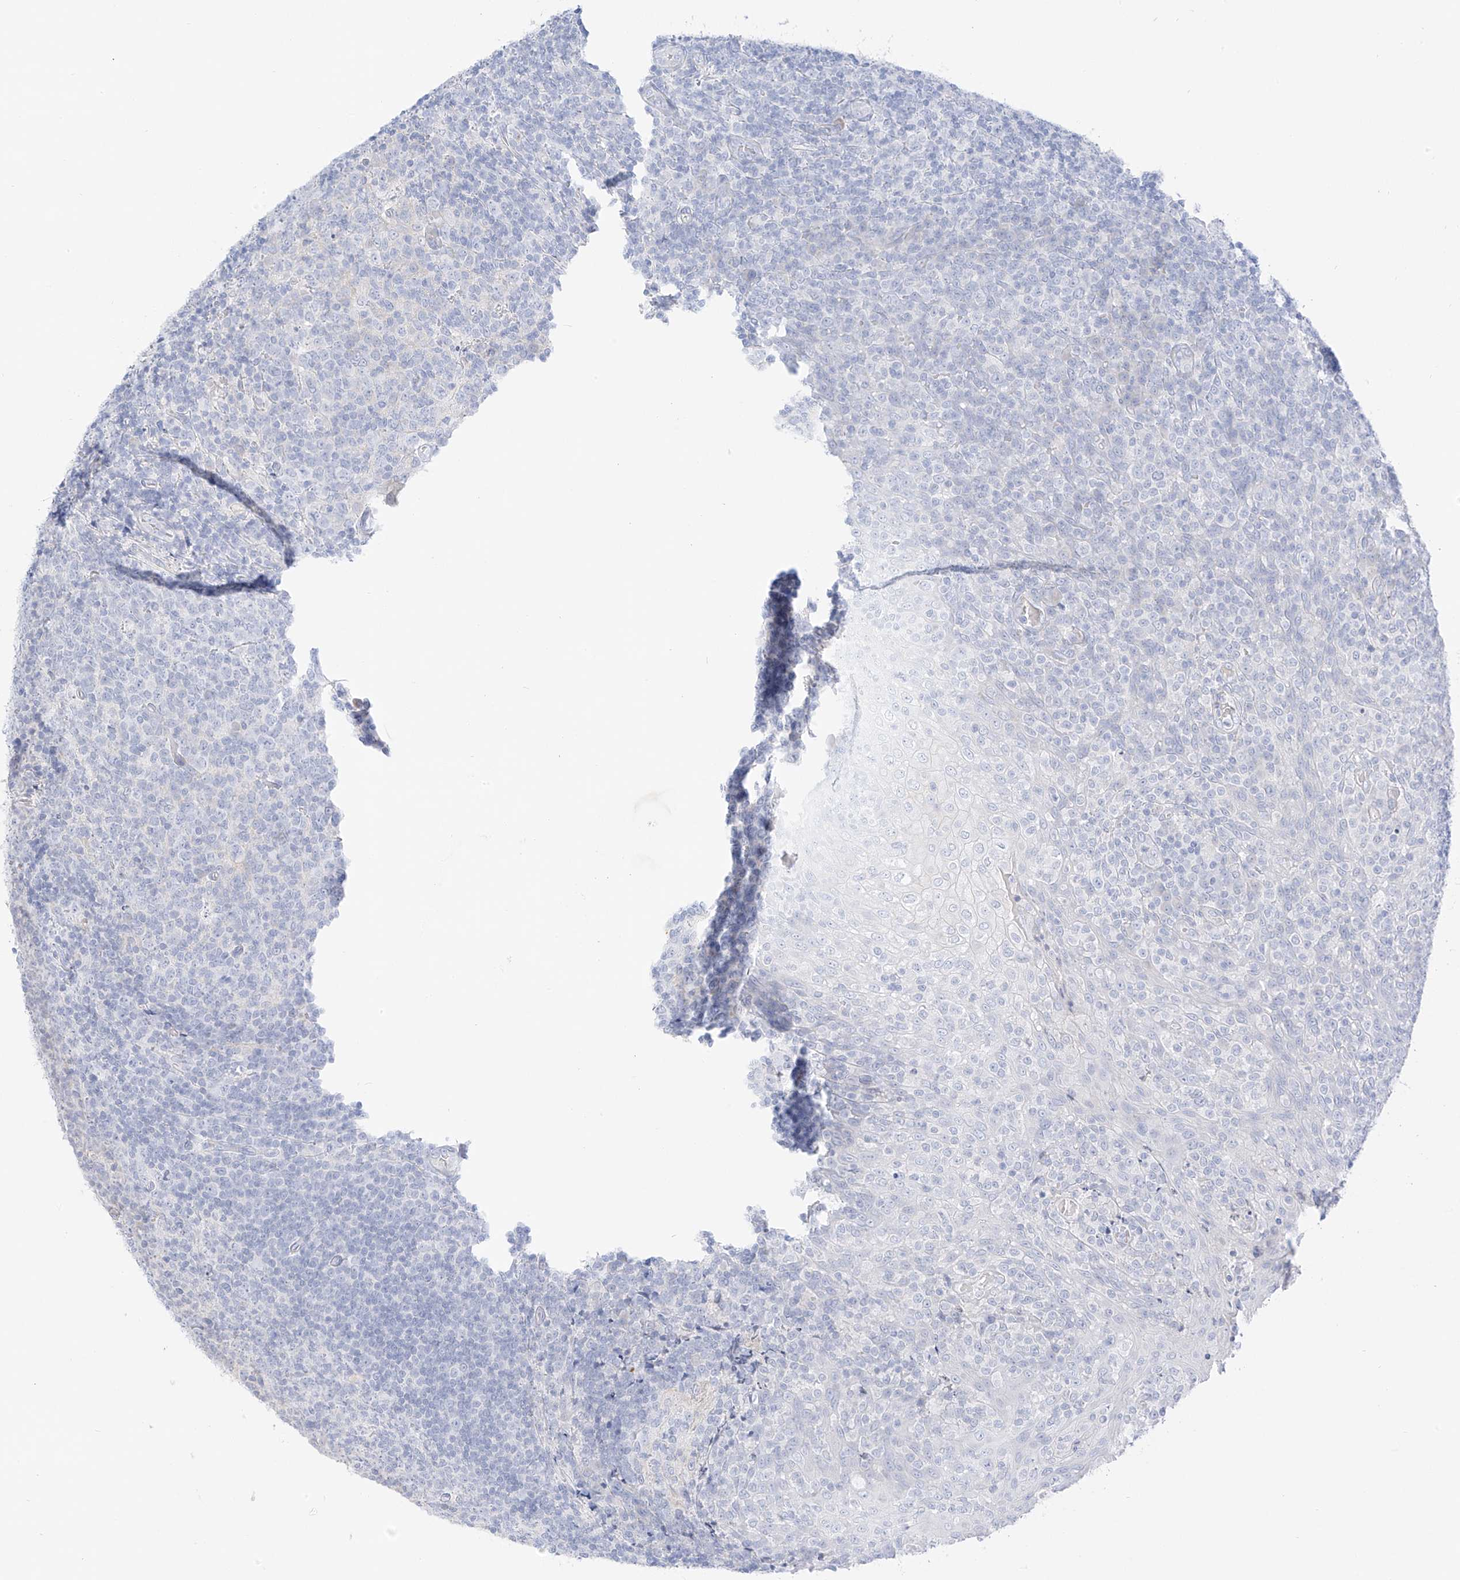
{"staining": {"intensity": "negative", "quantity": "none", "location": "none"}, "tissue": "tonsil", "cell_type": "Germinal center cells", "image_type": "normal", "snomed": [{"axis": "morphology", "description": "Normal tissue, NOS"}, {"axis": "topography", "description": "Tonsil"}], "caption": "A photomicrograph of human tonsil is negative for staining in germinal center cells. (DAB (3,3'-diaminobenzidine) IHC with hematoxylin counter stain).", "gene": "ST3GAL5", "patient": {"sex": "female", "age": 19}}